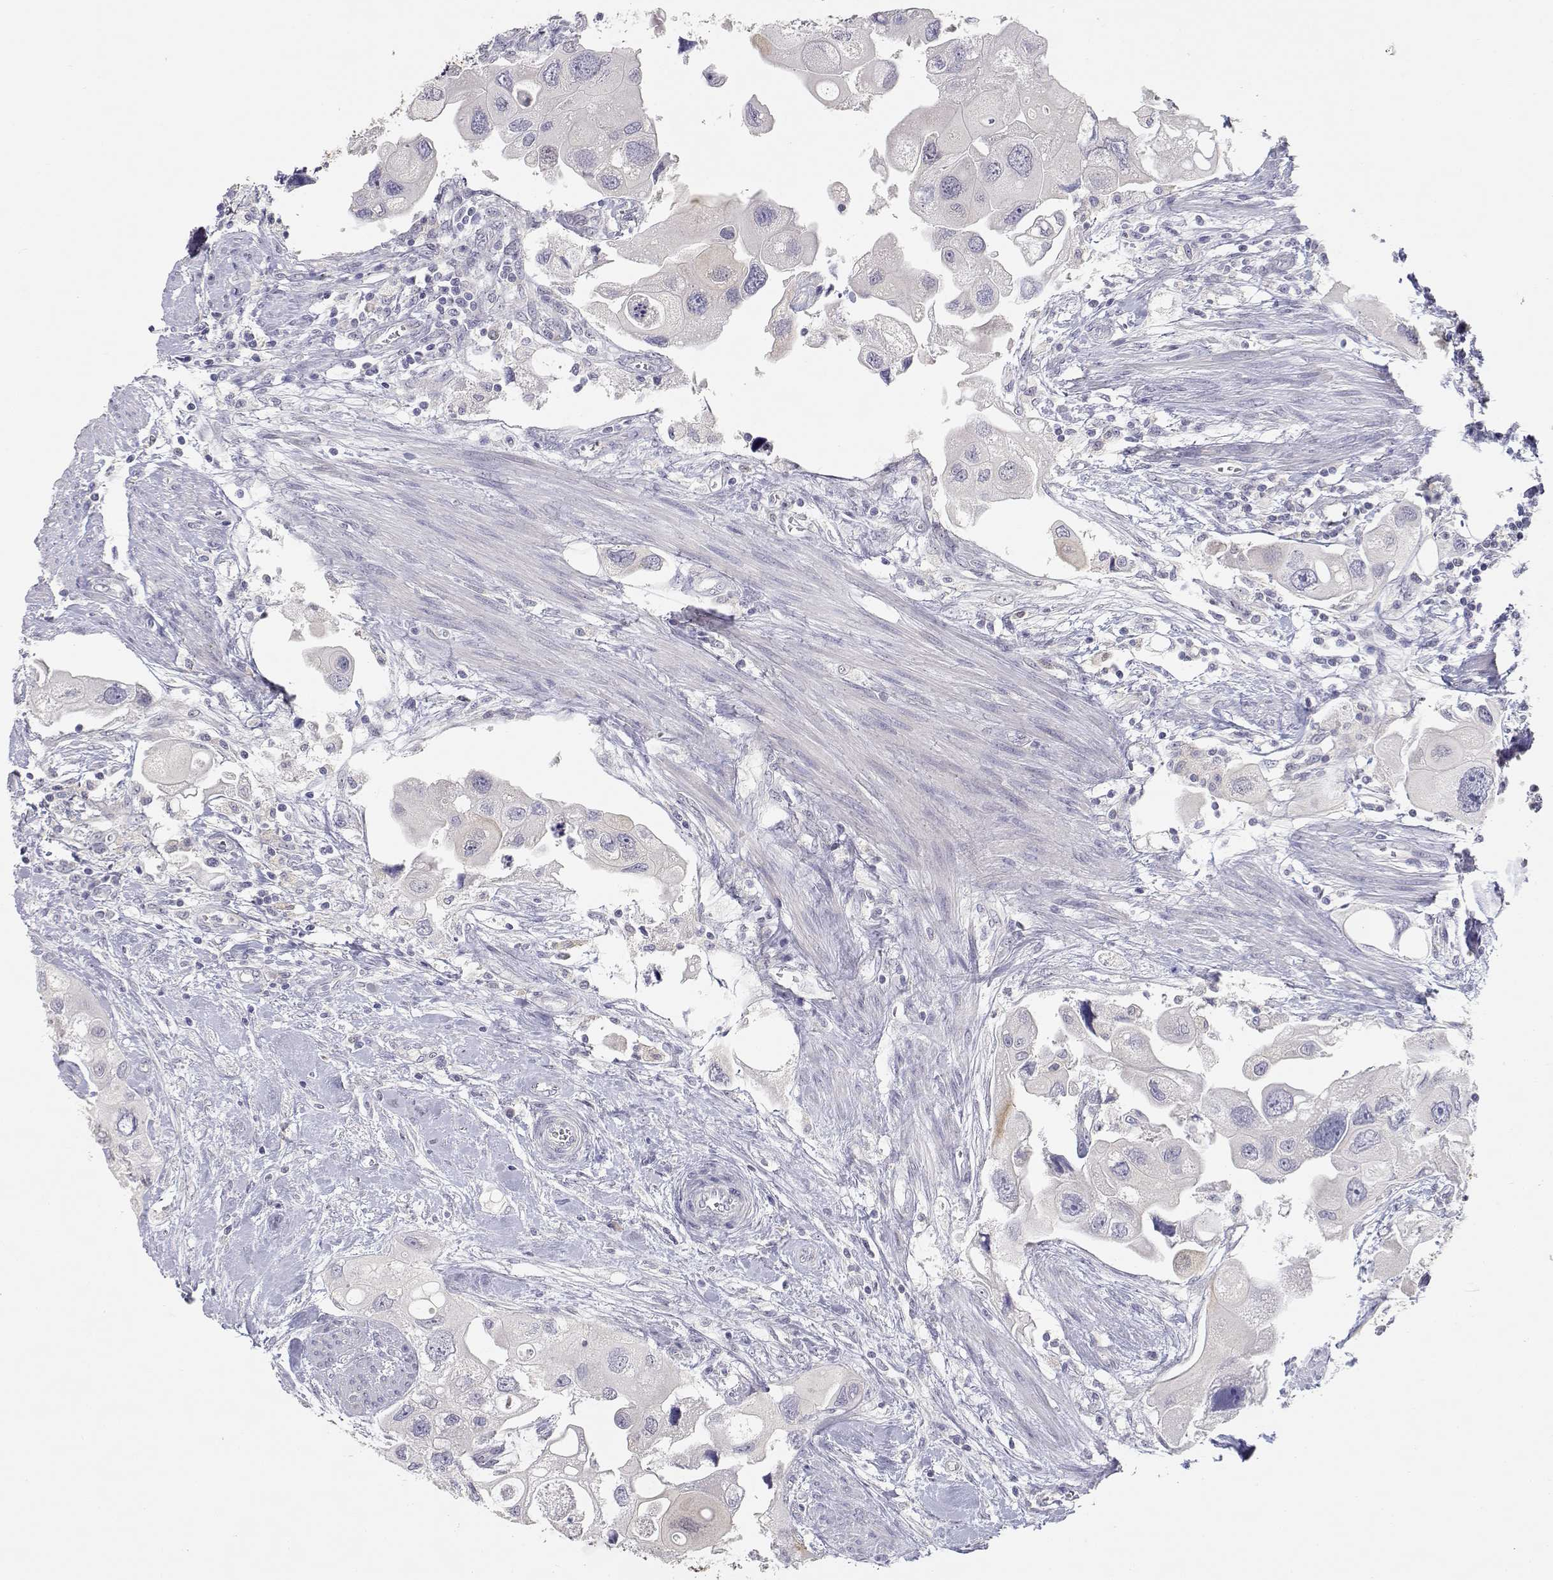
{"staining": {"intensity": "negative", "quantity": "none", "location": "none"}, "tissue": "urothelial cancer", "cell_type": "Tumor cells", "image_type": "cancer", "snomed": [{"axis": "morphology", "description": "Urothelial carcinoma, High grade"}, {"axis": "topography", "description": "Urinary bladder"}], "caption": "Urothelial cancer stained for a protein using immunohistochemistry (IHC) shows no expression tumor cells.", "gene": "ADA", "patient": {"sex": "male", "age": 59}}